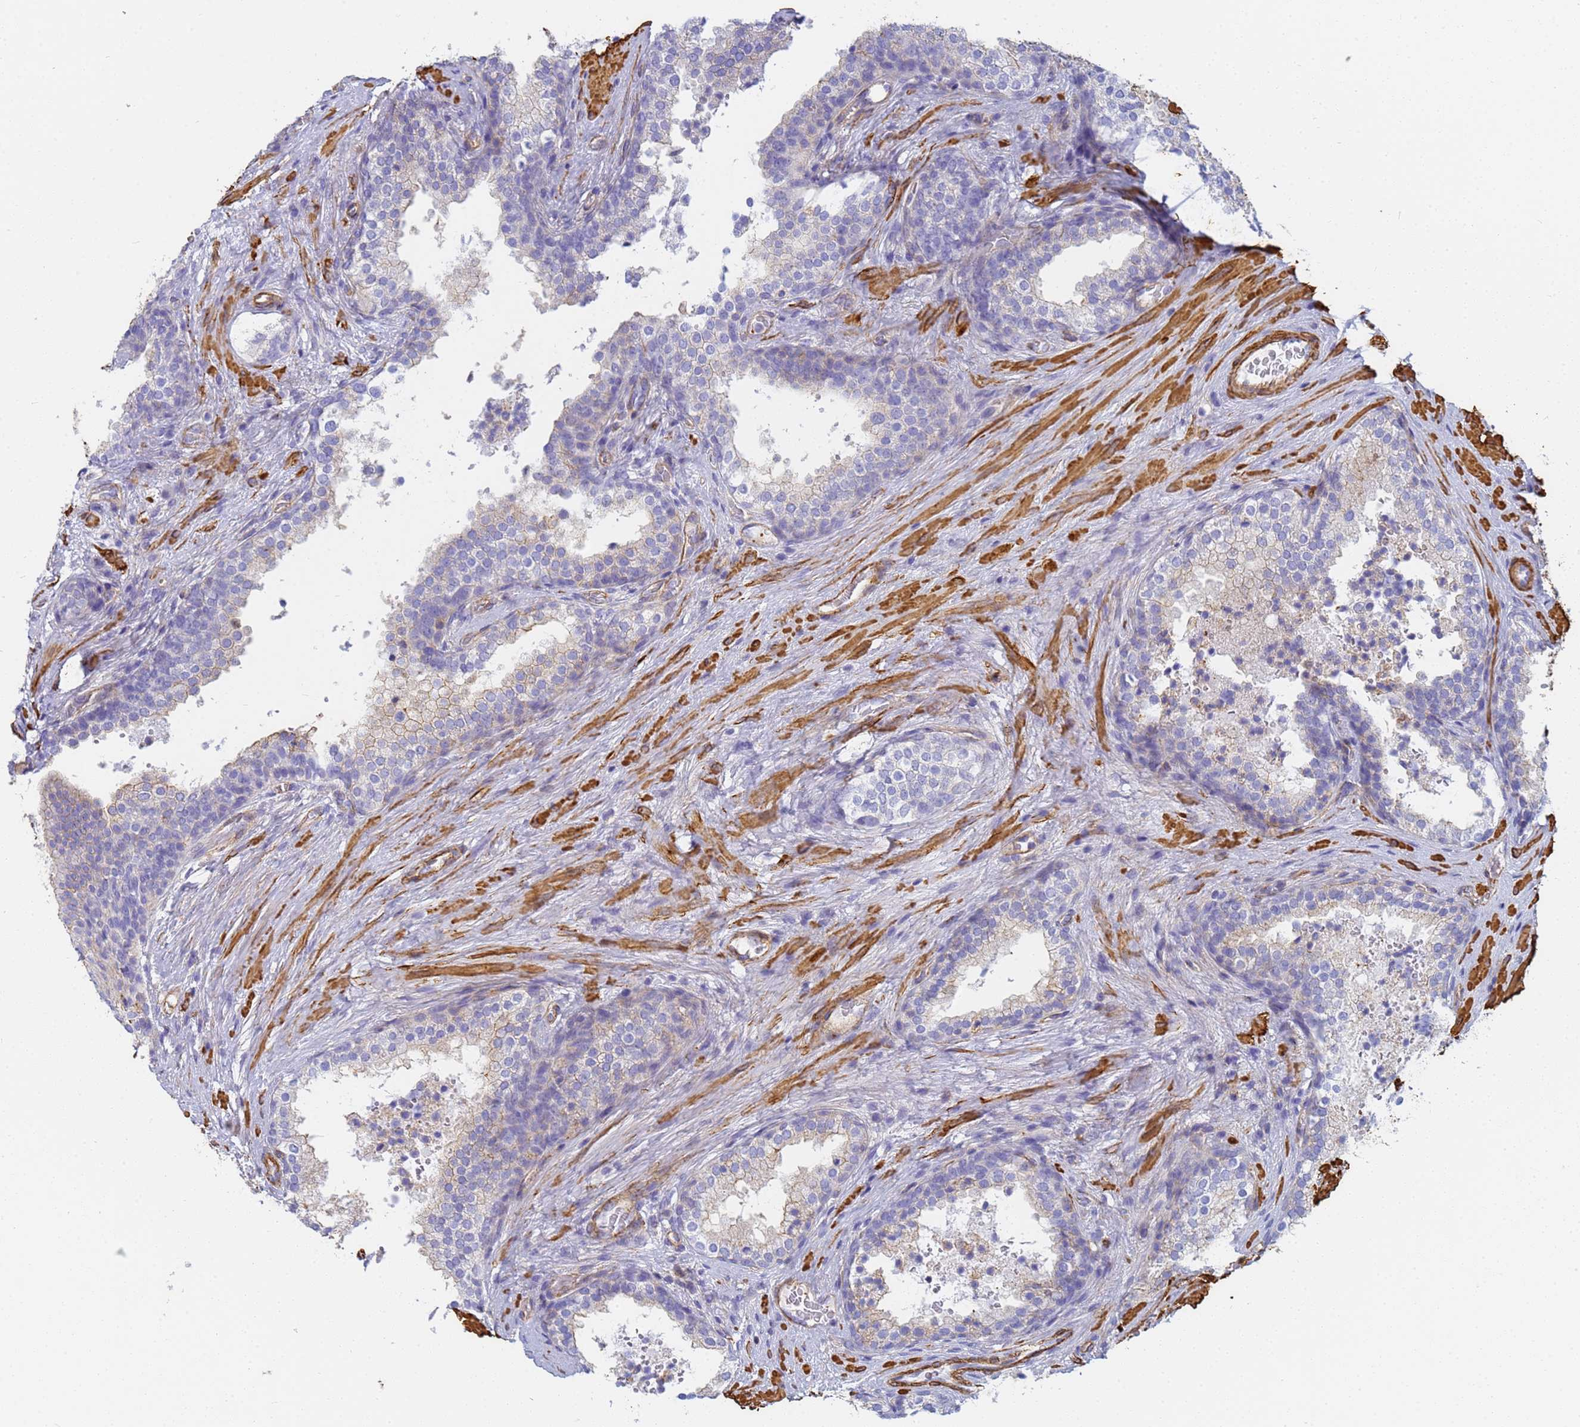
{"staining": {"intensity": "negative", "quantity": "none", "location": "none"}, "tissue": "prostate cancer", "cell_type": "Tumor cells", "image_type": "cancer", "snomed": [{"axis": "morphology", "description": "Adenocarcinoma, High grade"}, {"axis": "topography", "description": "Prostate"}], "caption": "This is an immunohistochemistry micrograph of human prostate cancer (adenocarcinoma (high-grade)). There is no positivity in tumor cells.", "gene": "TPM1", "patient": {"sex": "male", "age": 56}}